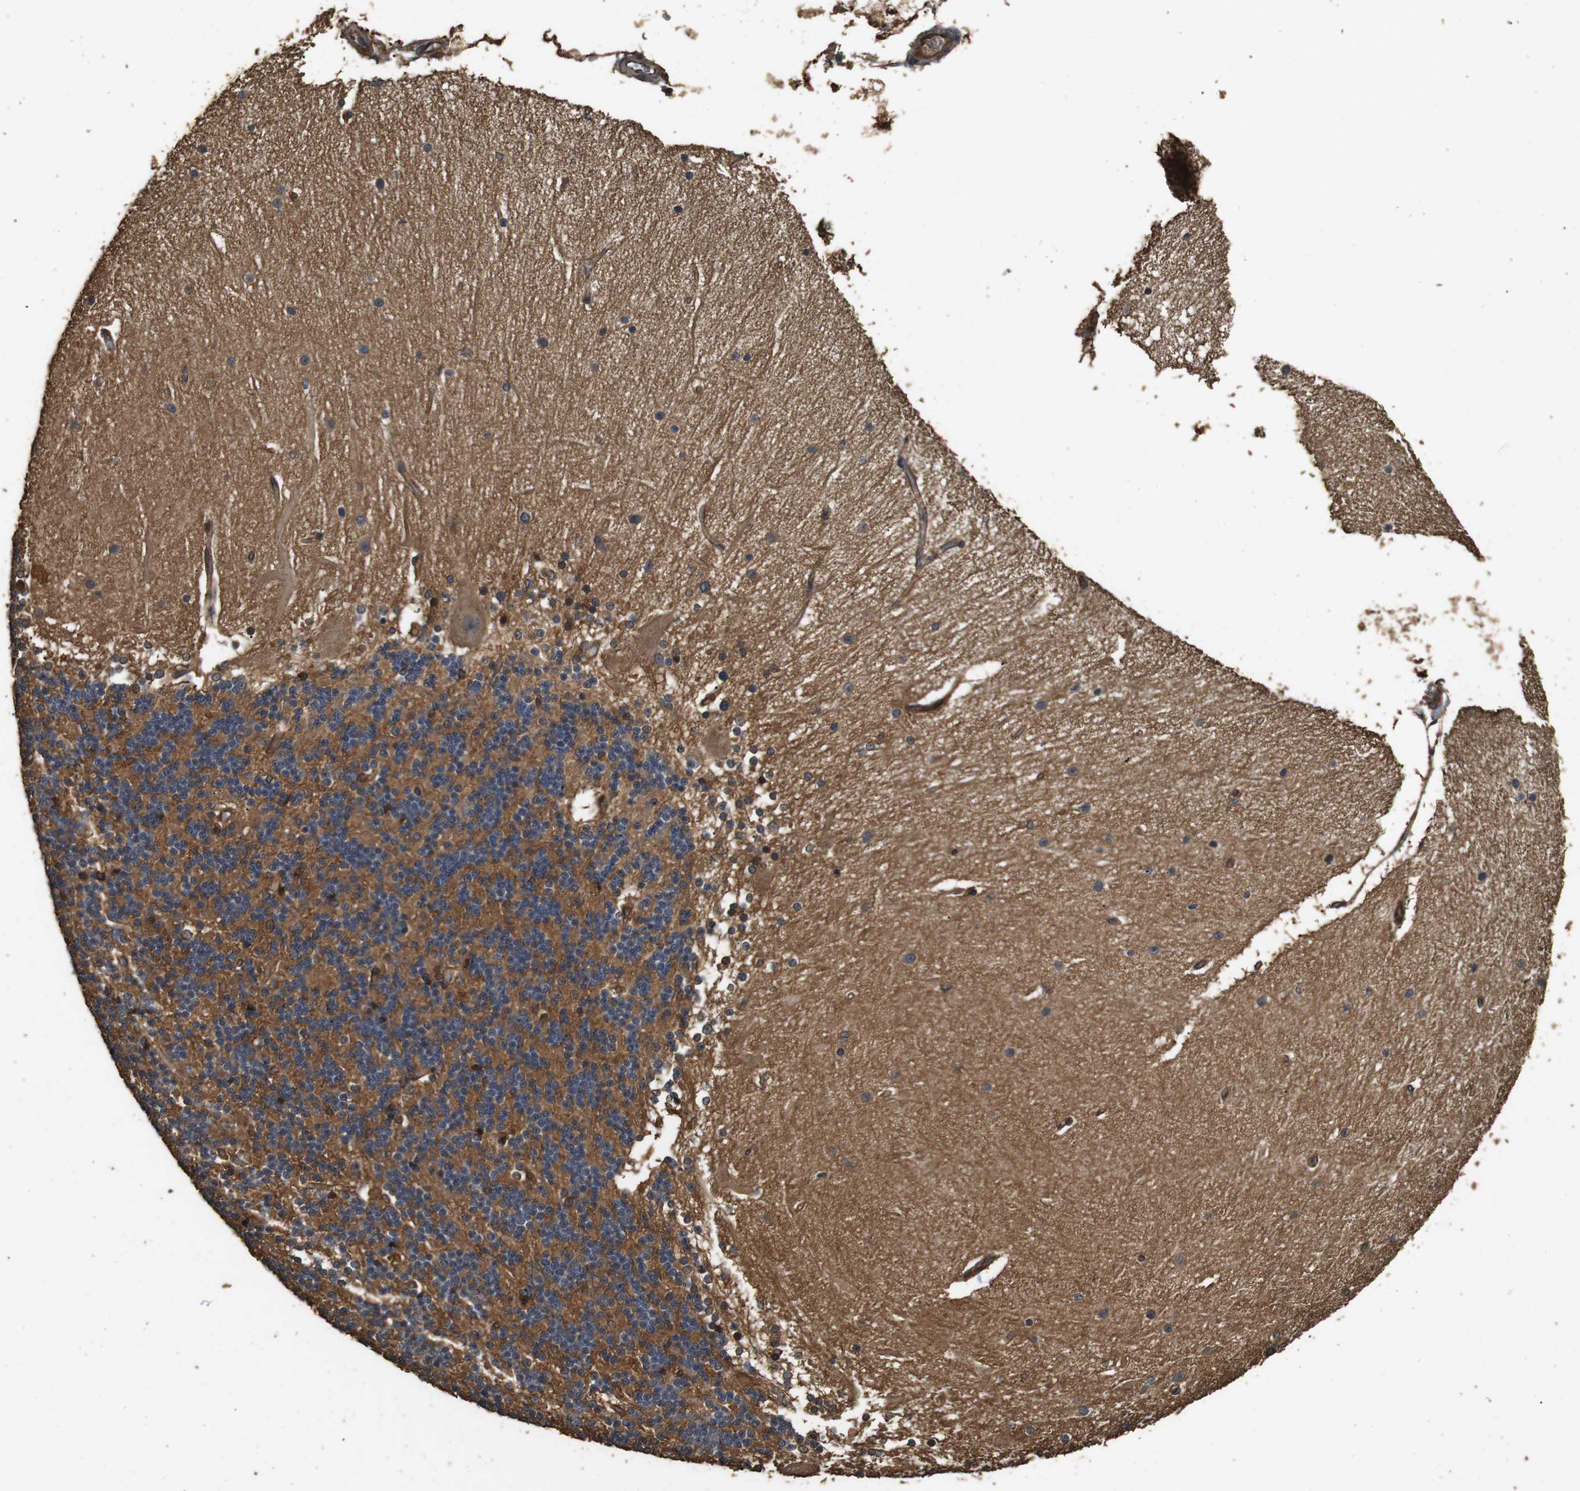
{"staining": {"intensity": "moderate", "quantity": ">75%", "location": "cytoplasmic/membranous"}, "tissue": "cerebellum", "cell_type": "Cells in granular layer", "image_type": "normal", "snomed": [{"axis": "morphology", "description": "Normal tissue, NOS"}, {"axis": "topography", "description": "Cerebellum"}], "caption": "Immunohistochemistry (IHC) photomicrograph of normal cerebellum stained for a protein (brown), which reveals medium levels of moderate cytoplasmic/membranous staining in about >75% of cells in granular layer.", "gene": "CNPY4", "patient": {"sex": "female", "age": 54}}